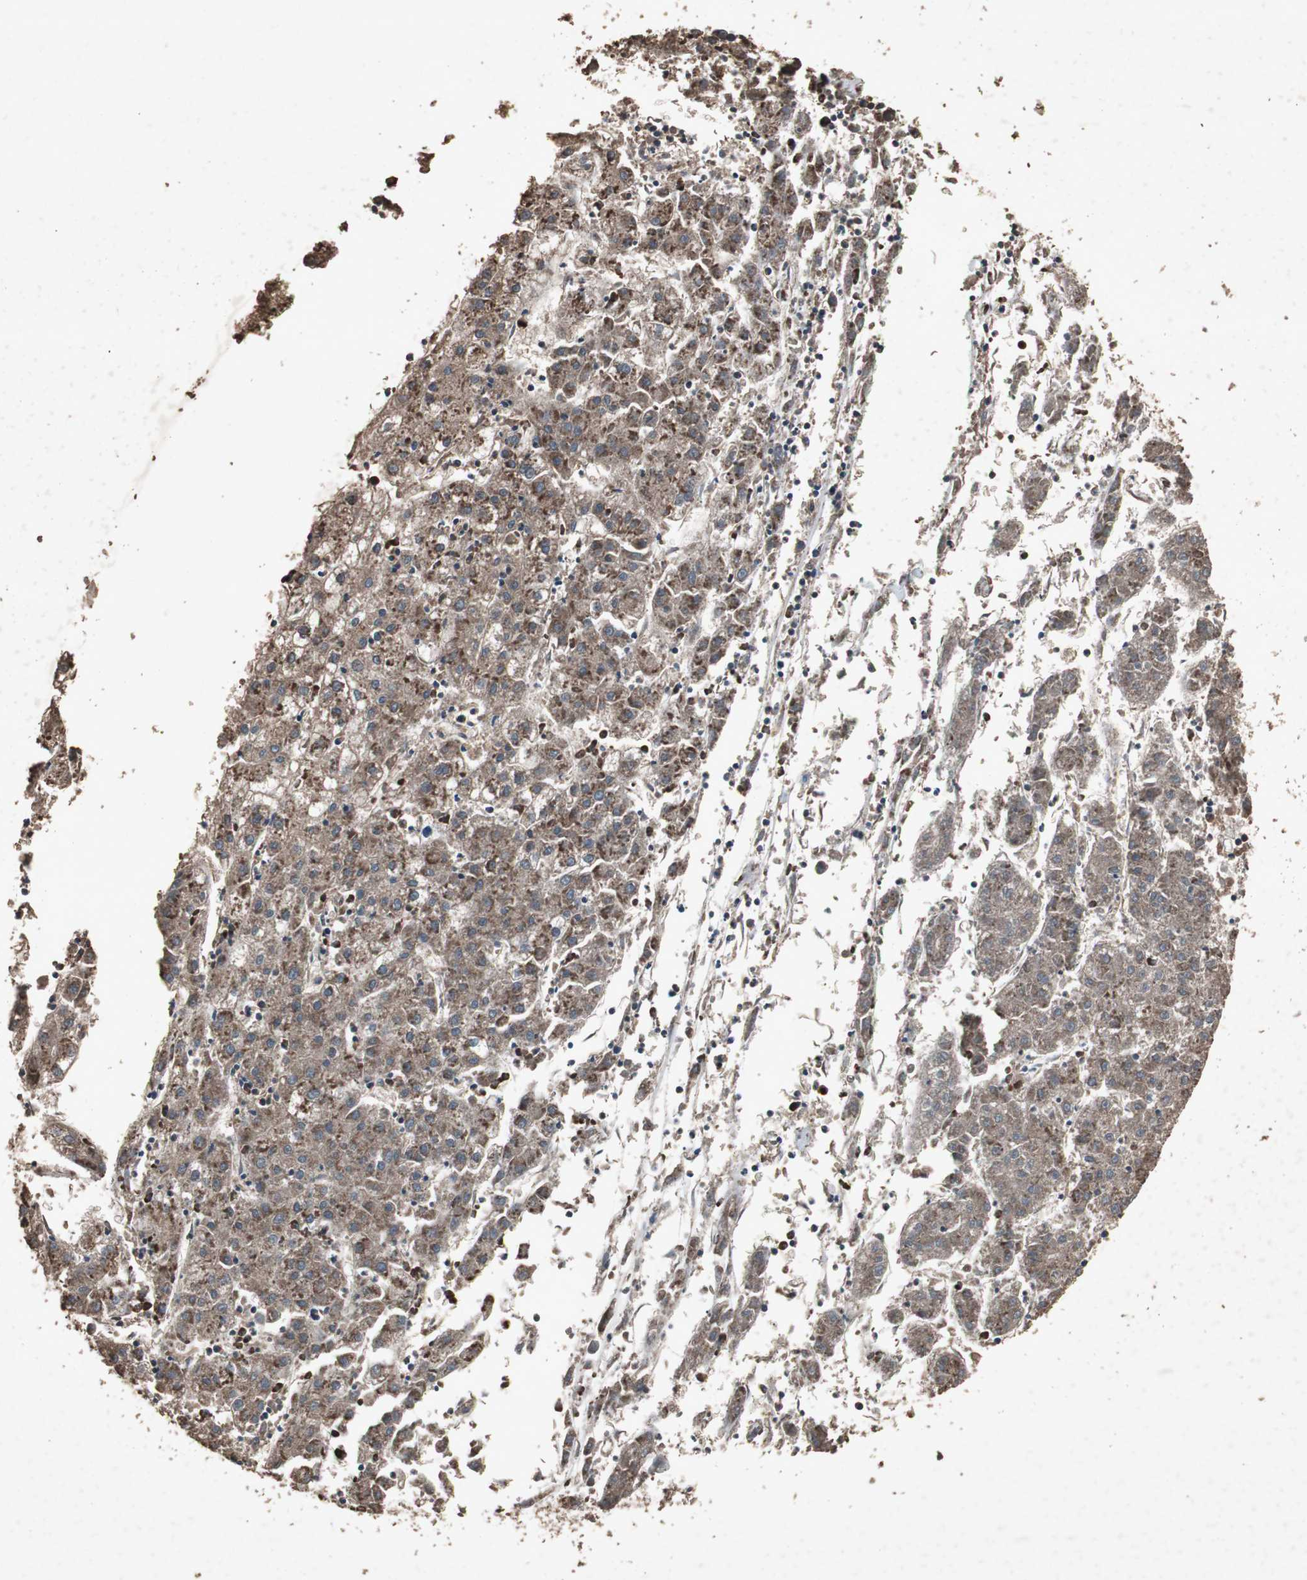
{"staining": {"intensity": "weak", "quantity": ">75%", "location": "cytoplasmic/membranous"}, "tissue": "liver cancer", "cell_type": "Tumor cells", "image_type": "cancer", "snomed": [{"axis": "morphology", "description": "Carcinoma, Hepatocellular, NOS"}, {"axis": "topography", "description": "Liver"}], "caption": "Immunohistochemical staining of liver hepatocellular carcinoma shows low levels of weak cytoplasmic/membranous positivity in approximately >75% of tumor cells.", "gene": "LAMTOR5", "patient": {"sex": "male", "age": 72}}